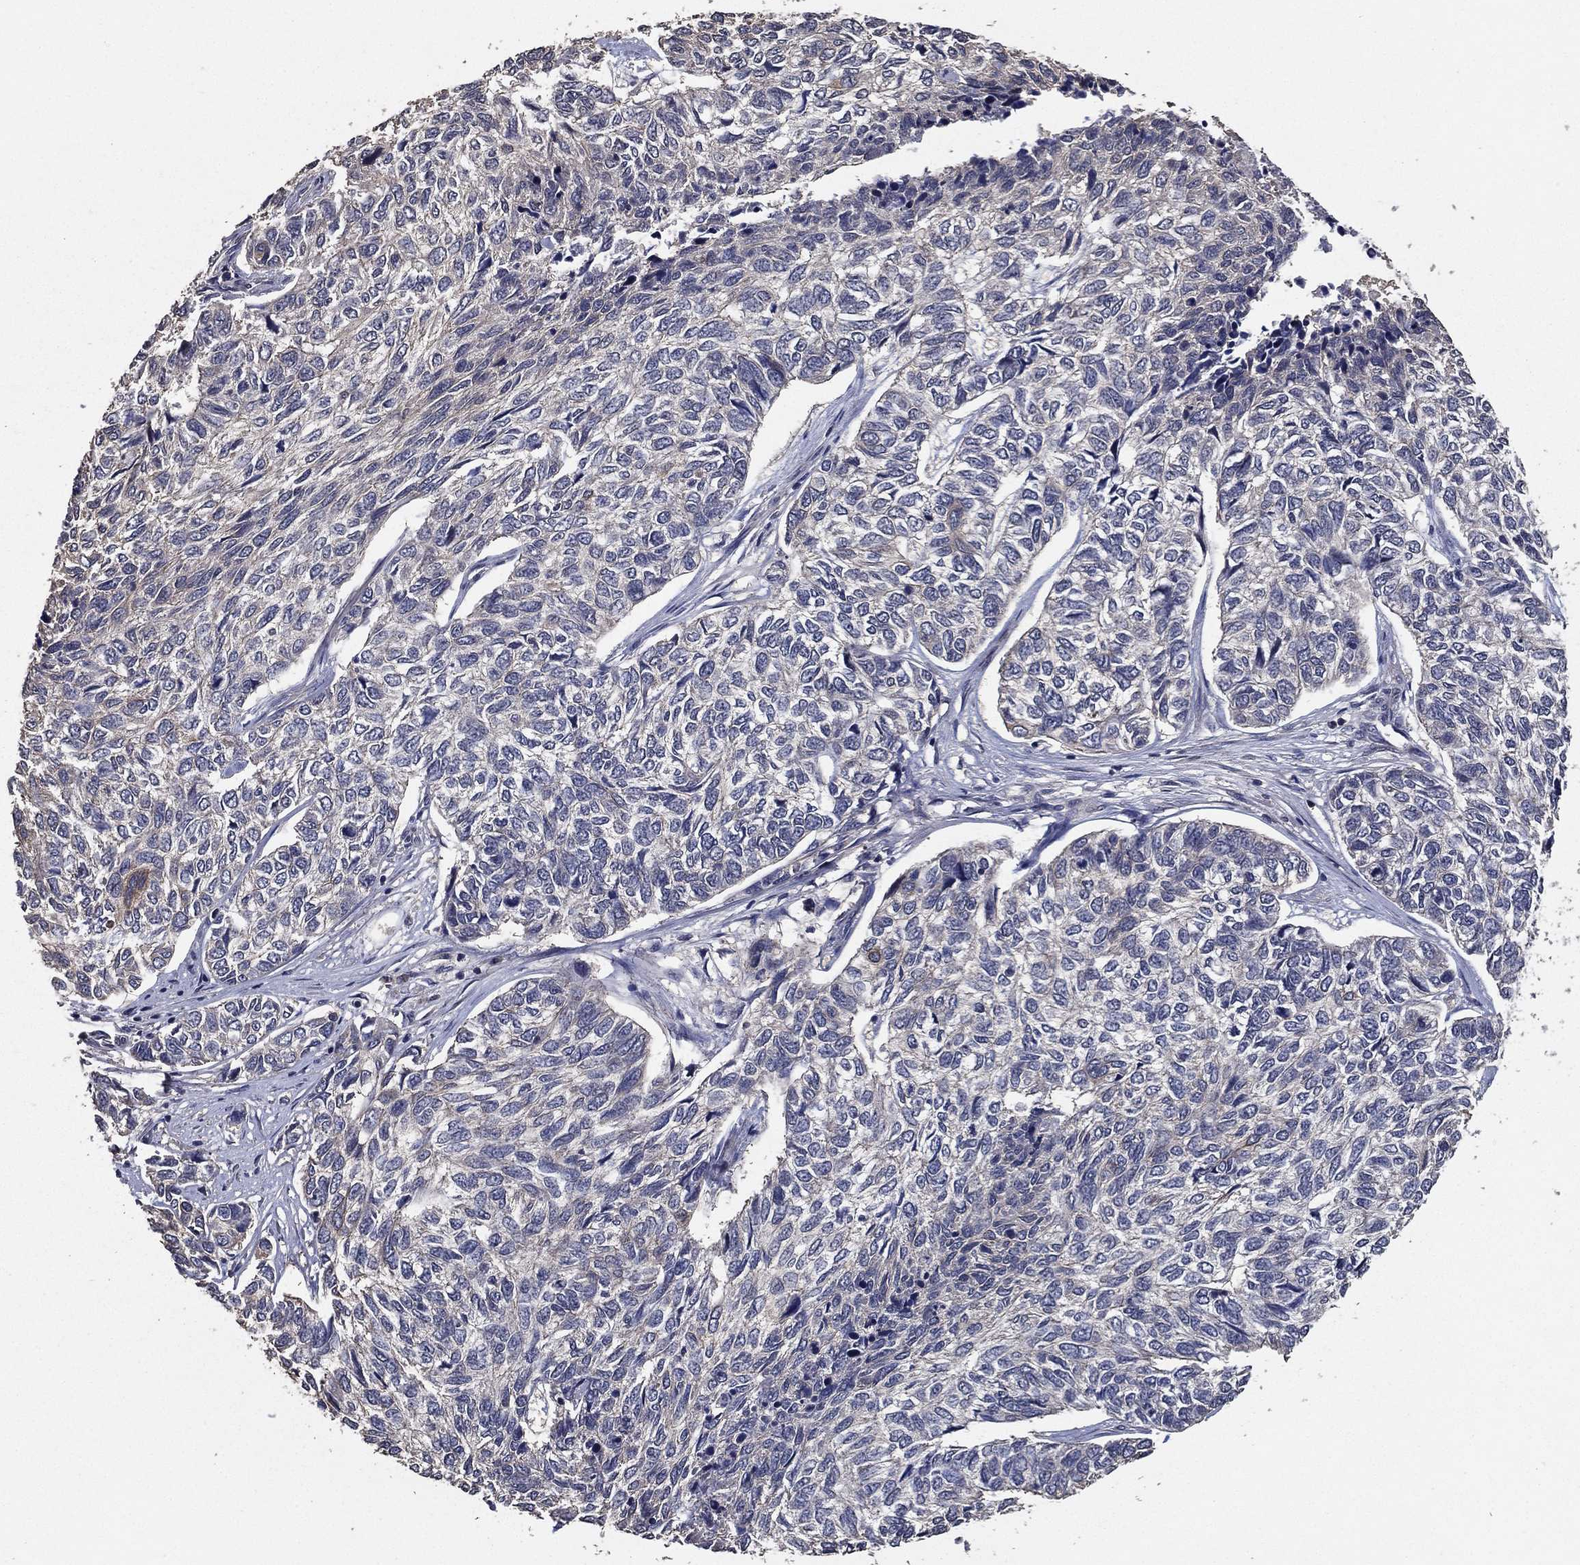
{"staining": {"intensity": "negative", "quantity": "none", "location": "none"}, "tissue": "skin cancer", "cell_type": "Tumor cells", "image_type": "cancer", "snomed": [{"axis": "morphology", "description": "Basal cell carcinoma"}, {"axis": "topography", "description": "Skin"}], "caption": "IHC micrograph of human skin cancer stained for a protein (brown), which shows no positivity in tumor cells.", "gene": "PCNT", "patient": {"sex": "female", "age": 65}}